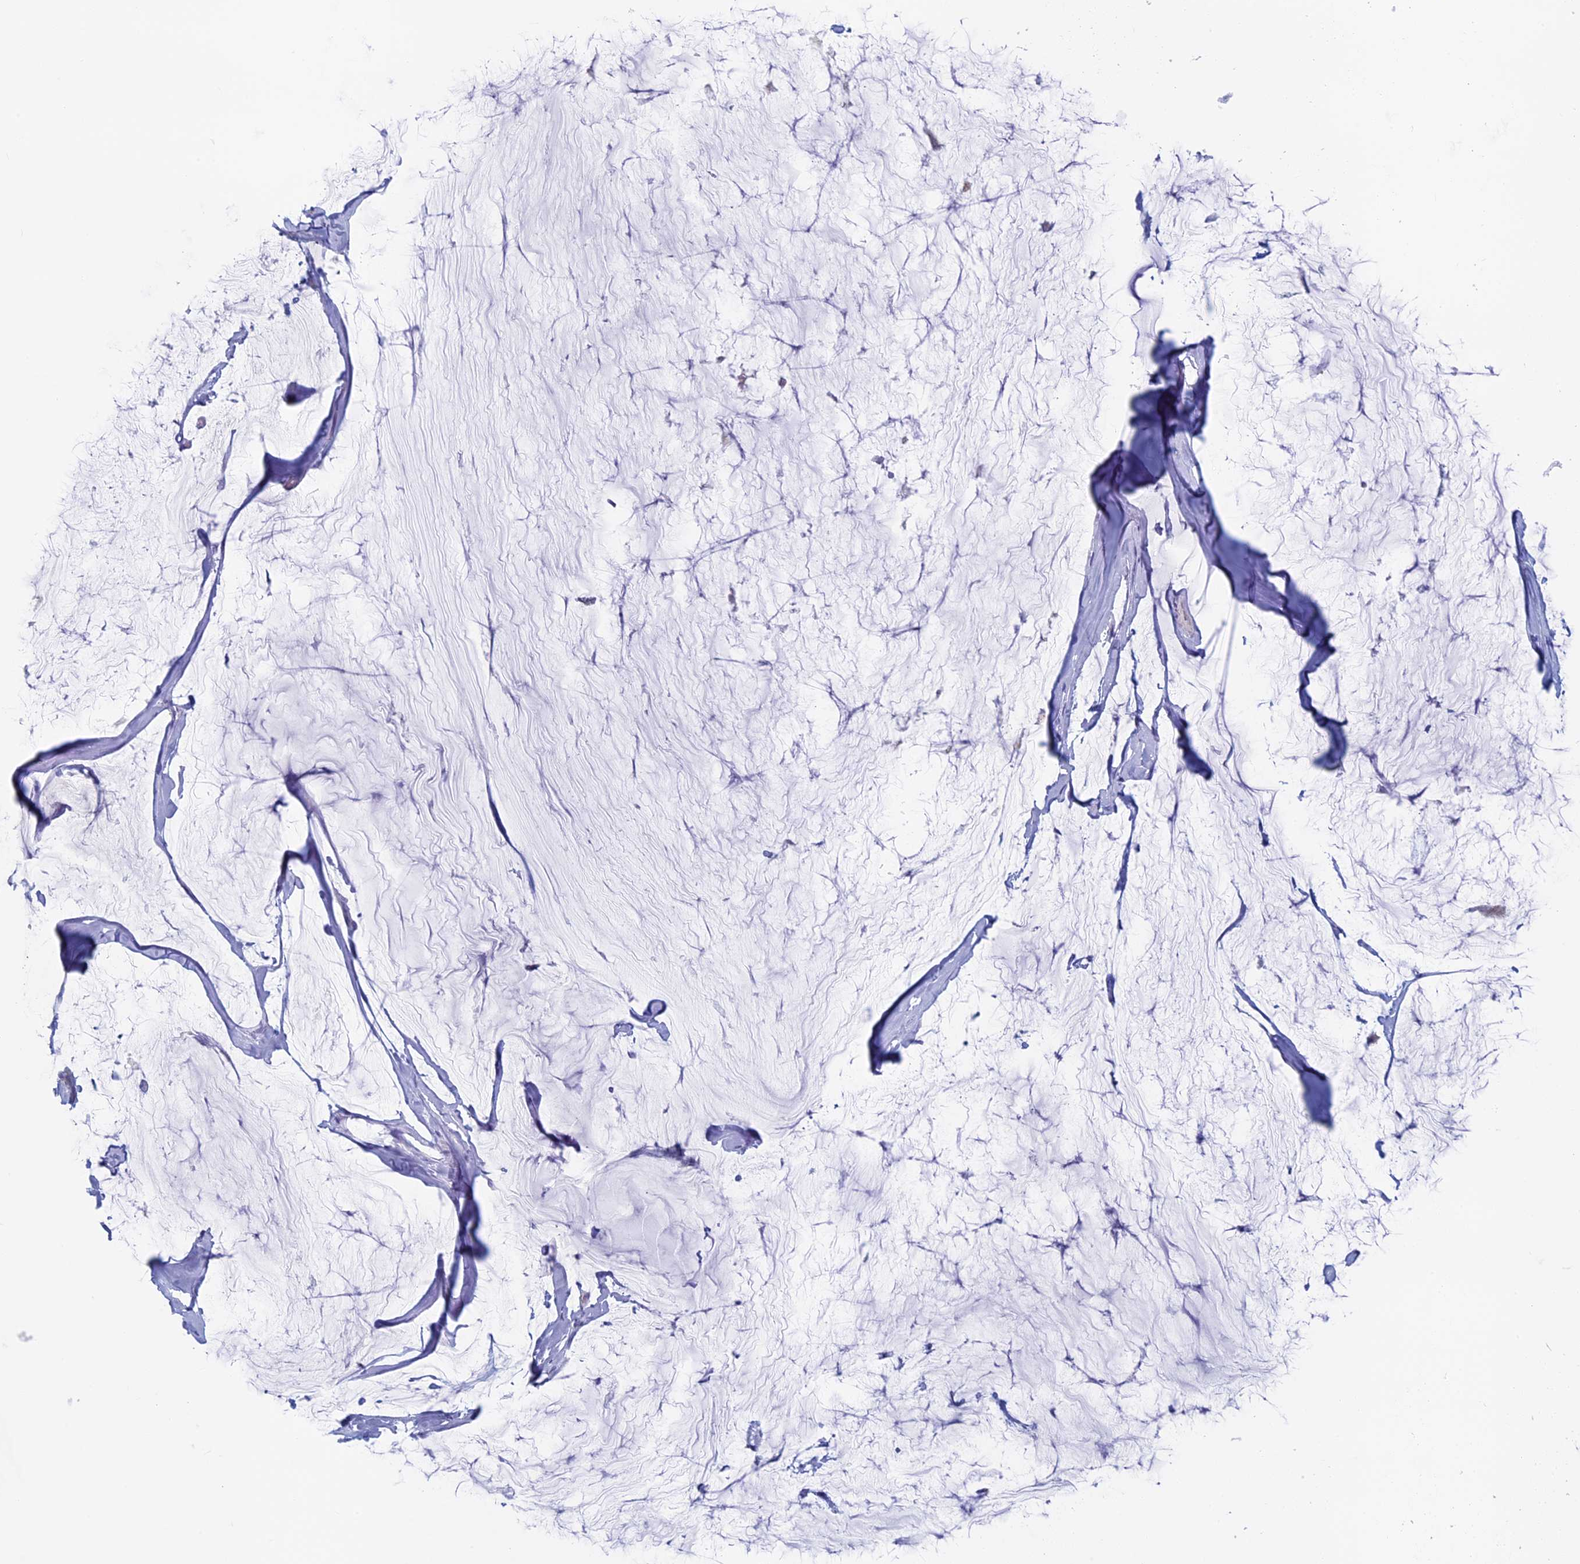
{"staining": {"intensity": "negative", "quantity": "none", "location": "none"}, "tissue": "ovarian cancer", "cell_type": "Tumor cells", "image_type": "cancer", "snomed": [{"axis": "morphology", "description": "Cystadenocarcinoma, mucinous, NOS"}, {"axis": "topography", "description": "Ovary"}], "caption": "High magnification brightfield microscopy of ovarian cancer (mucinous cystadenocarcinoma) stained with DAB (brown) and counterstained with hematoxylin (blue): tumor cells show no significant staining.", "gene": "MAGEB6", "patient": {"sex": "female", "age": 39}}